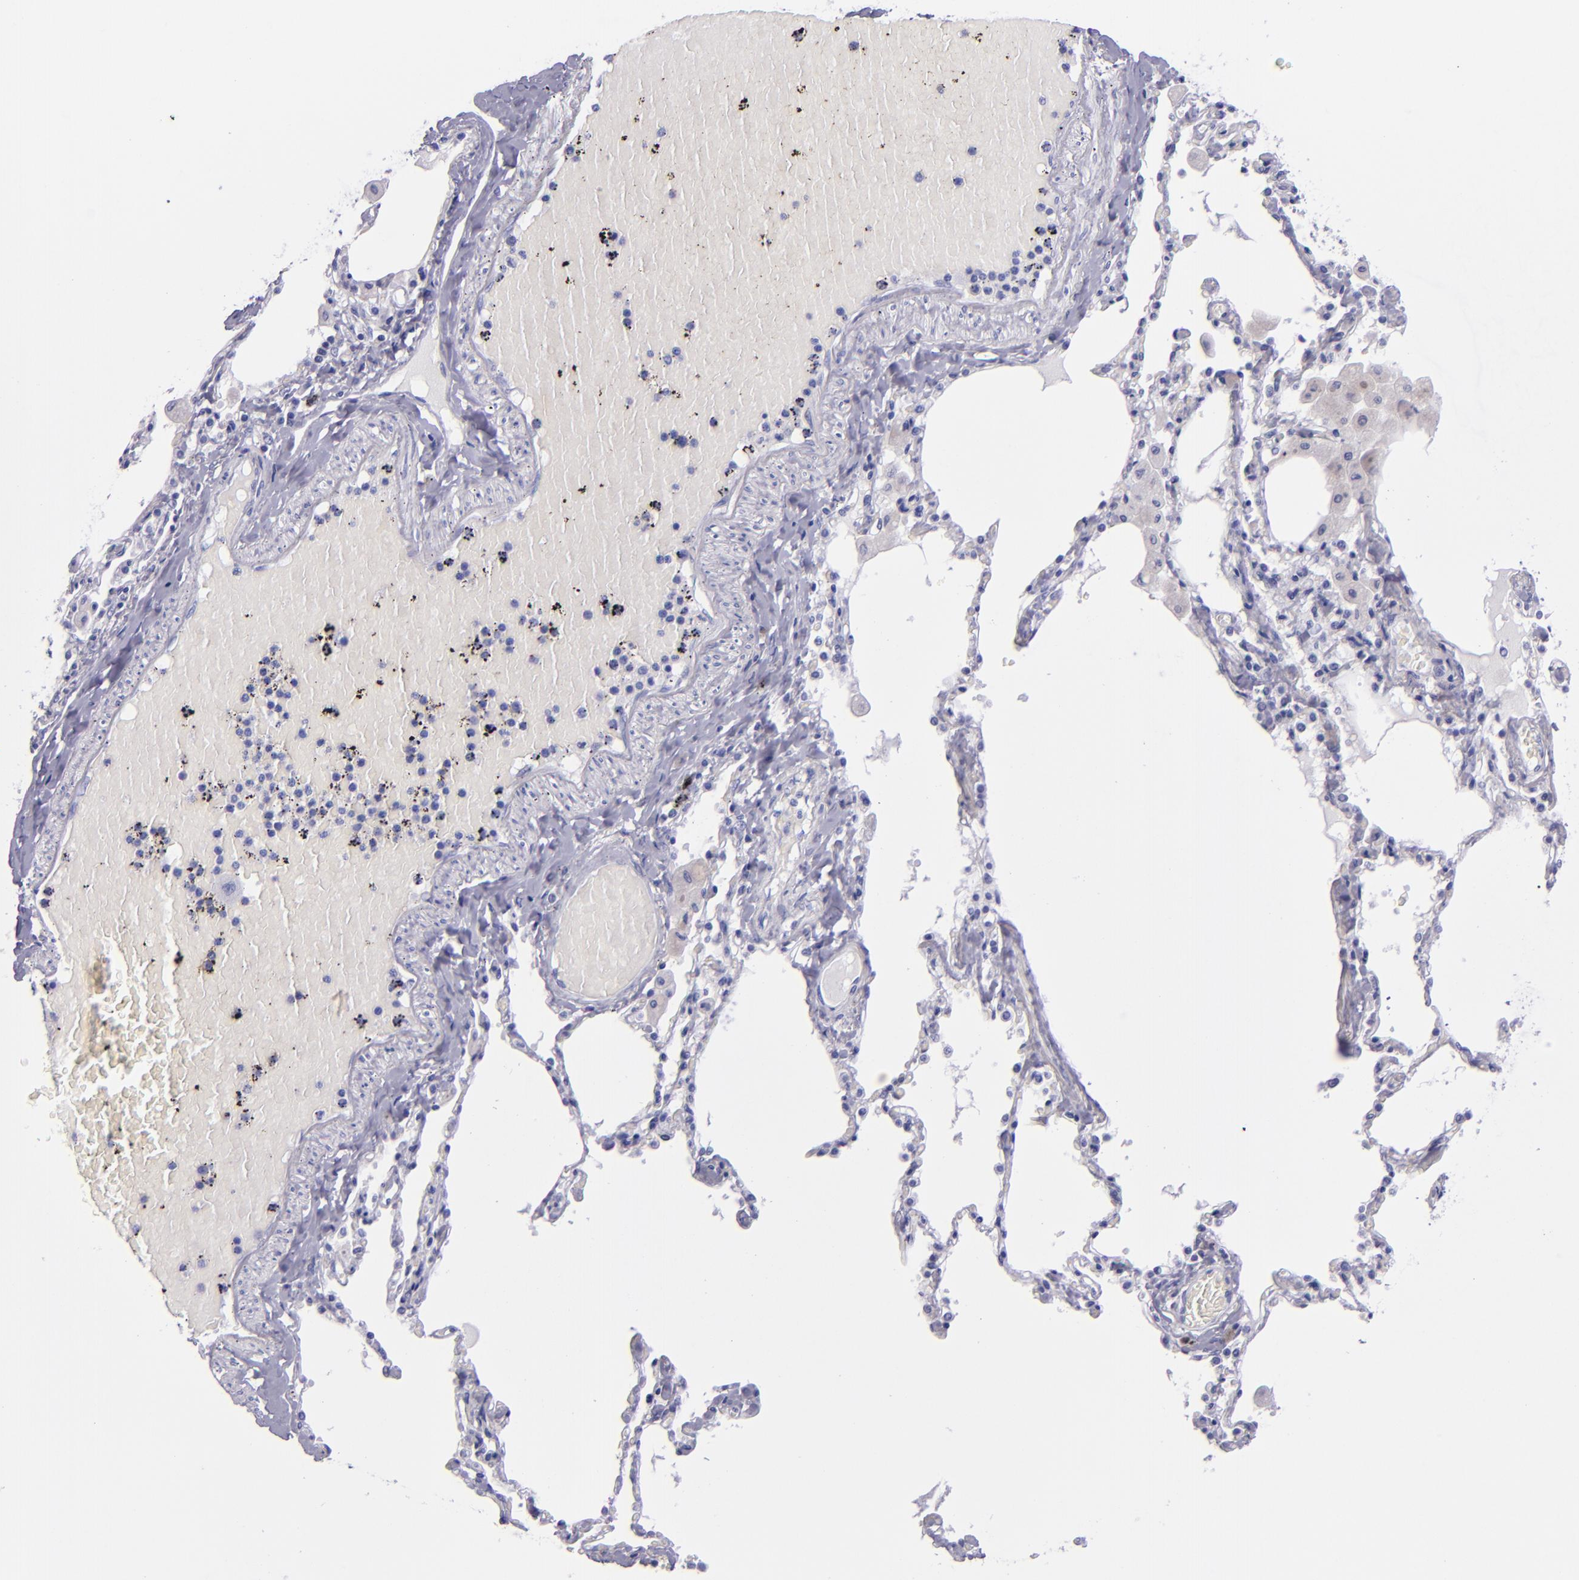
{"staining": {"intensity": "negative", "quantity": "none", "location": "none"}, "tissue": "bronchus", "cell_type": "Respiratory epithelial cells", "image_type": "normal", "snomed": [{"axis": "morphology", "description": "Normal tissue, NOS"}, {"axis": "morphology", "description": "Squamous cell carcinoma, NOS"}, {"axis": "topography", "description": "Bronchus"}, {"axis": "topography", "description": "Lung"}], "caption": "Histopathology image shows no protein expression in respiratory epithelial cells of benign bronchus.", "gene": "TNNT3", "patient": {"sex": "female", "age": 47}}